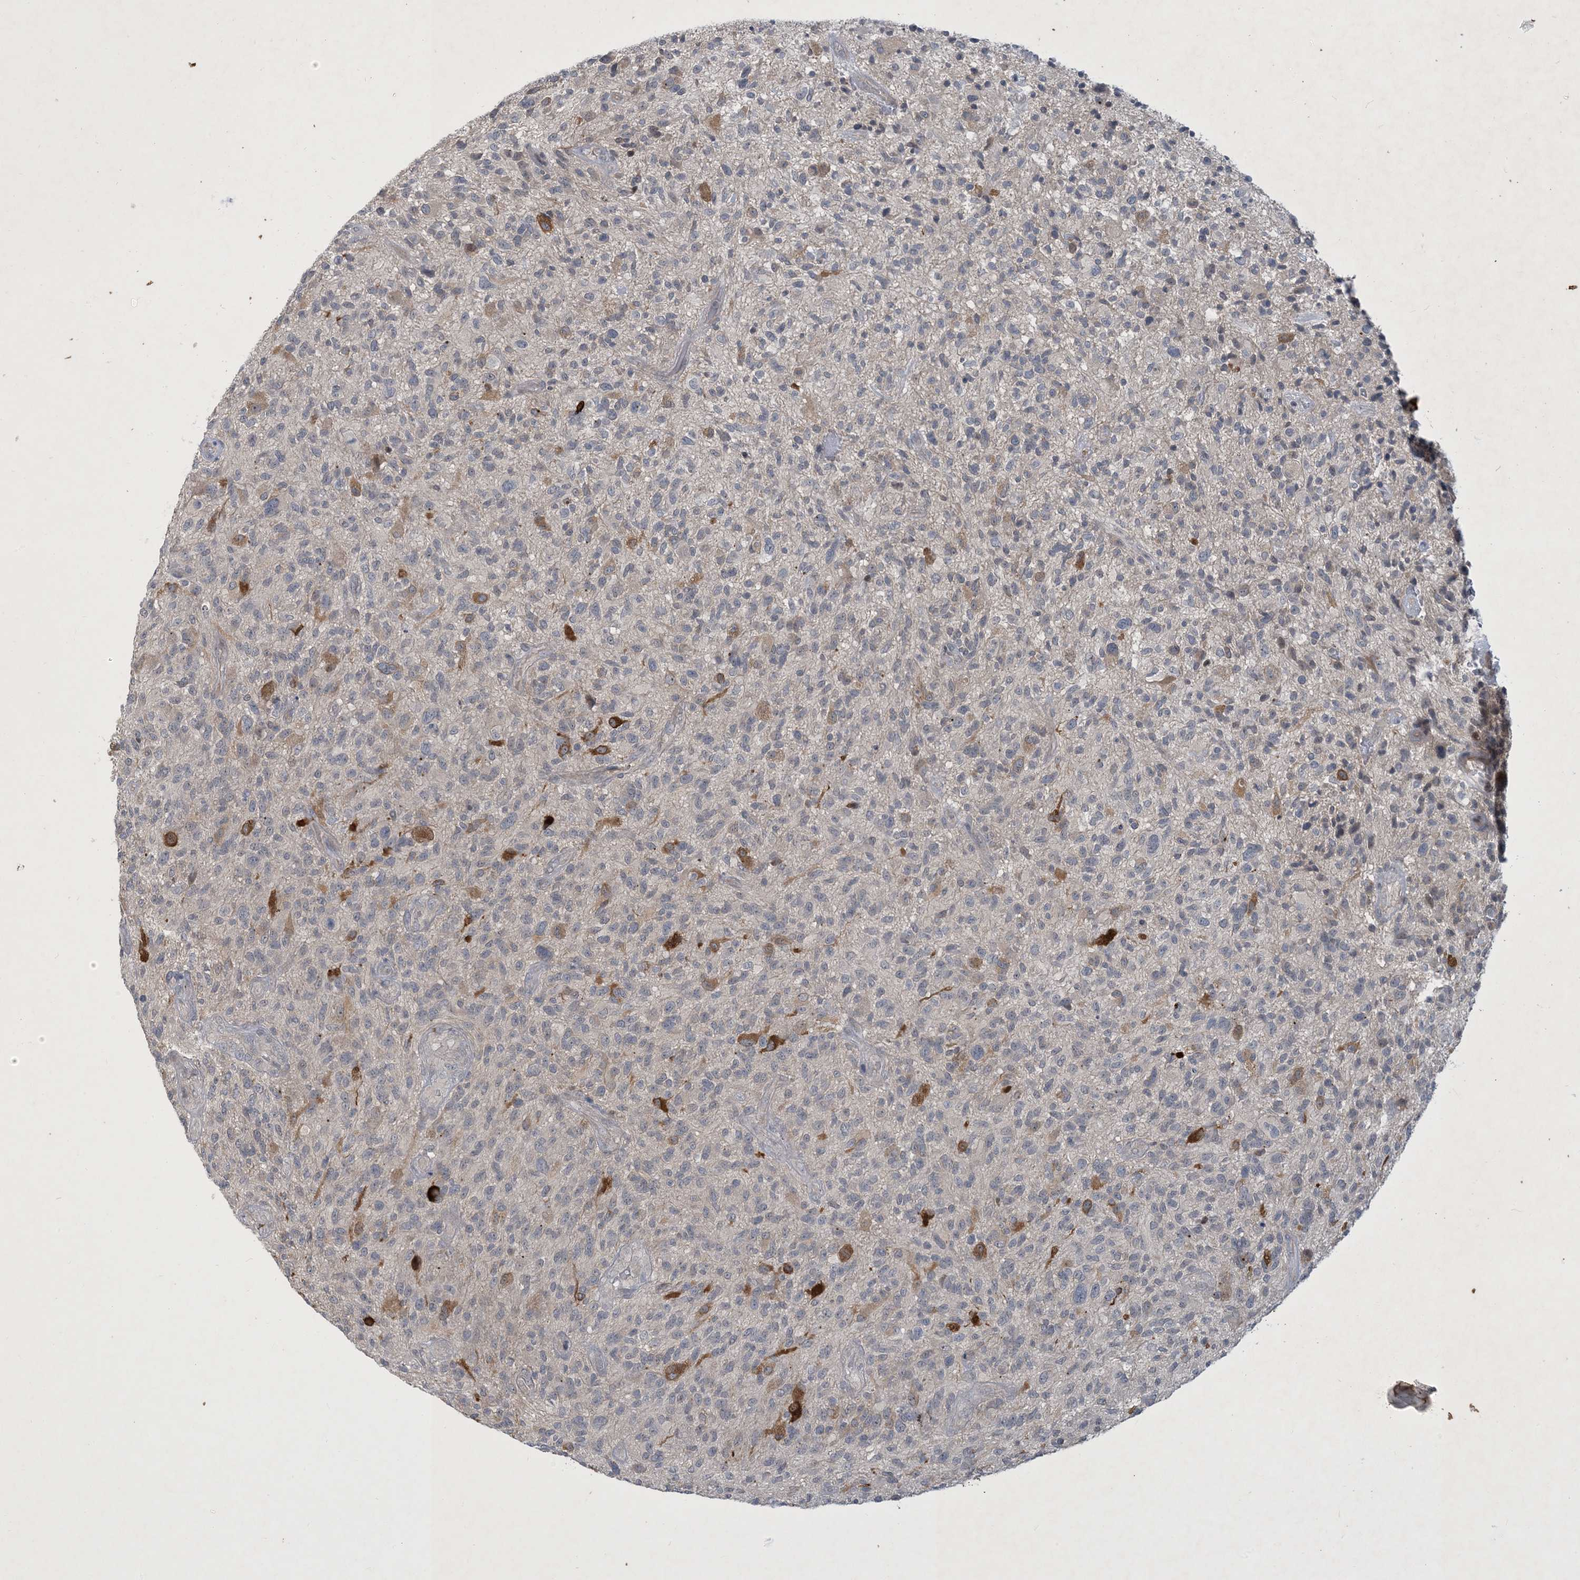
{"staining": {"intensity": "moderate", "quantity": "<25%", "location": "cytoplasmic/membranous"}, "tissue": "glioma", "cell_type": "Tumor cells", "image_type": "cancer", "snomed": [{"axis": "morphology", "description": "Glioma, malignant, High grade"}, {"axis": "topography", "description": "Brain"}], "caption": "This image exhibits glioma stained with immunohistochemistry (IHC) to label a protein in brown. The cytoplasmic/membranous of tumor cells show moderate positivity for the protein. Nuclei are counter-stained blue.", "gene": "CDS1", "patient": {"sex": "male", "age": 47}}